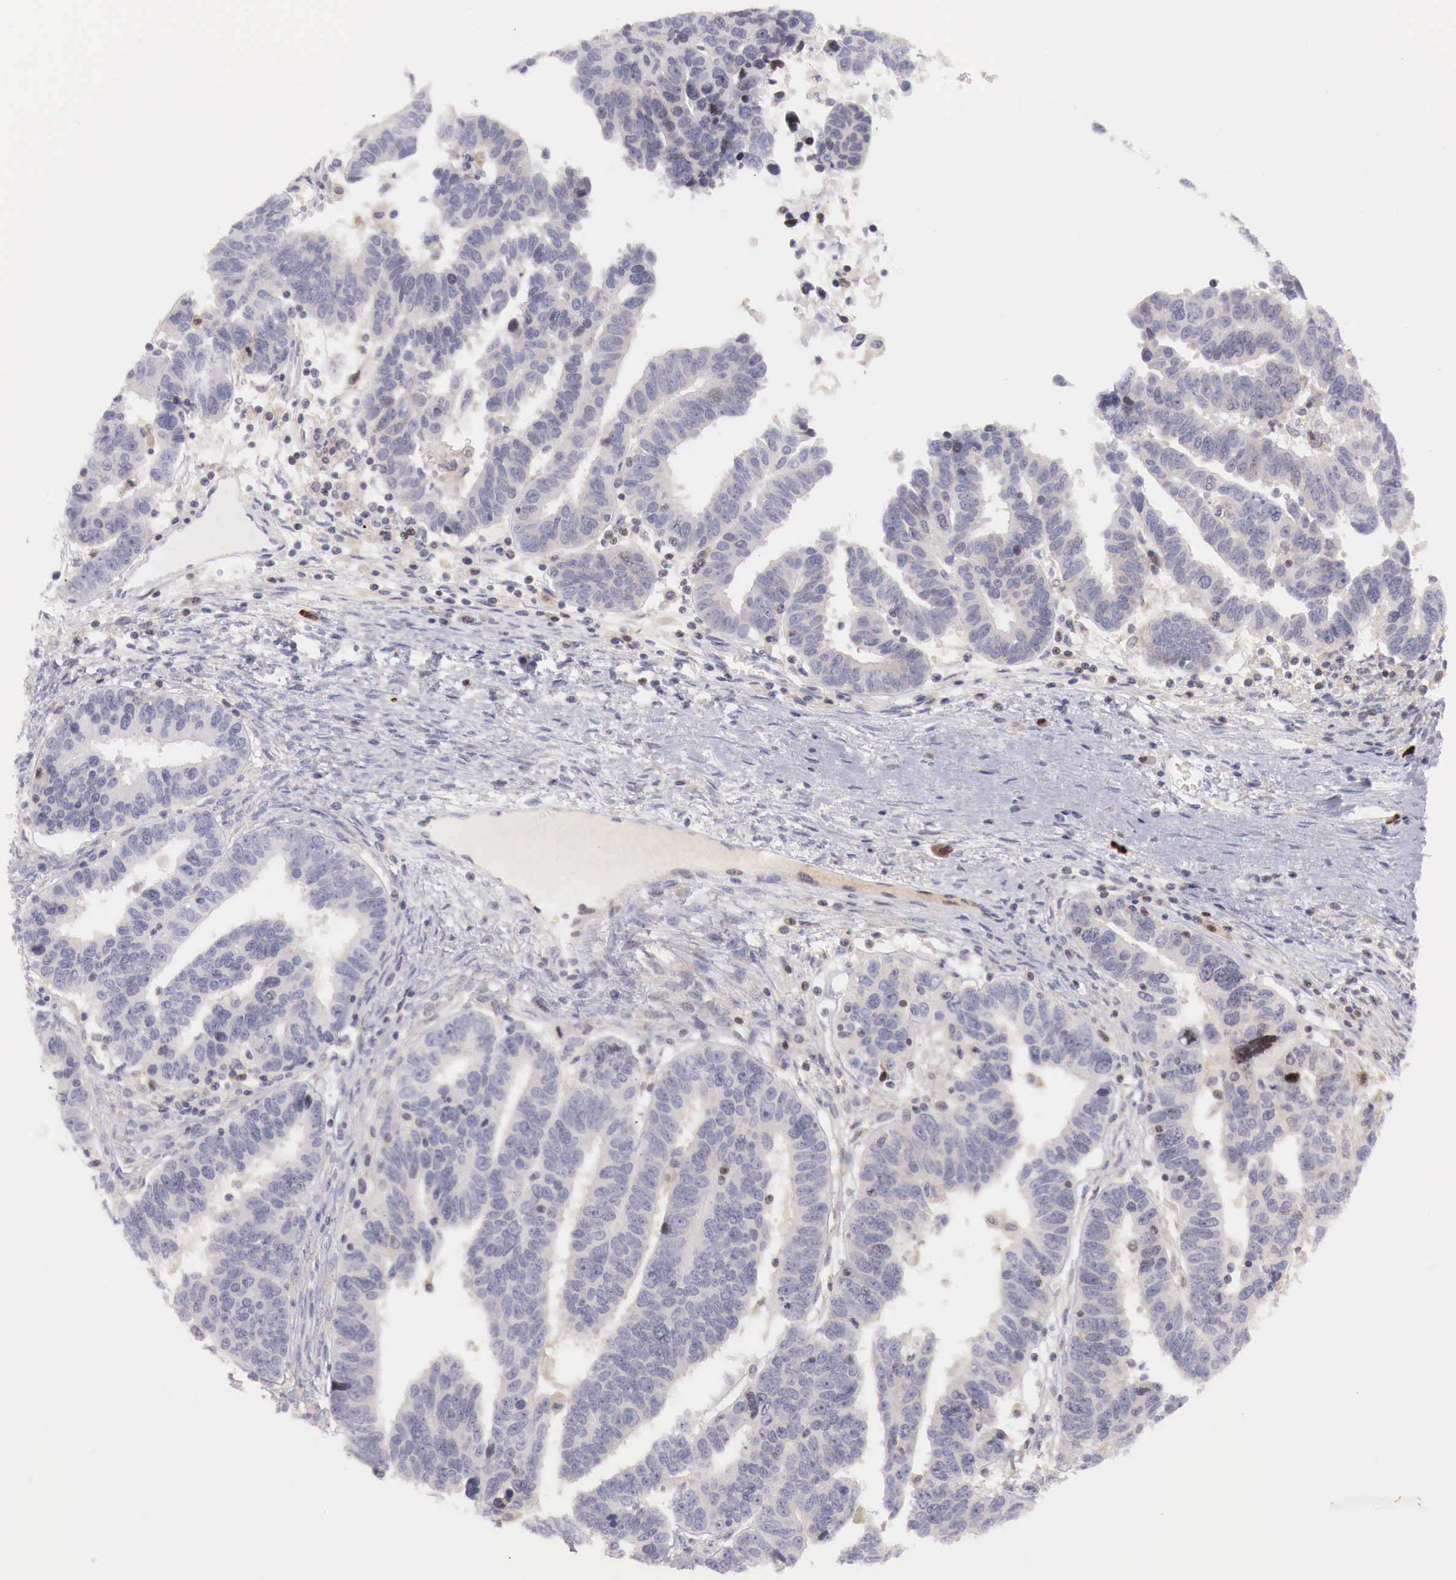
{"staining": {"intensity": "negative", "quantity": "none", "location": "none"}, "tissue": "ovarian cancer", "cell_type": "Tumor cells", "image_type": "cancer", "snomed": [{"axis": "morphology", "description": "Carcinoma, endometroid"}, {"axis": "morphology", "description": "Cystadenocarcinoma, serous, NOS"}, {"axis": "topography", "description": "Ovary"}], "caption": "This is an immunohistochemistry micrograph of human serous cystadenocarcinoma (ovarian). There is no positivity in tumor cells.", "gene": "CLCN5", "patient": {"sex": "female", "age": 45}}